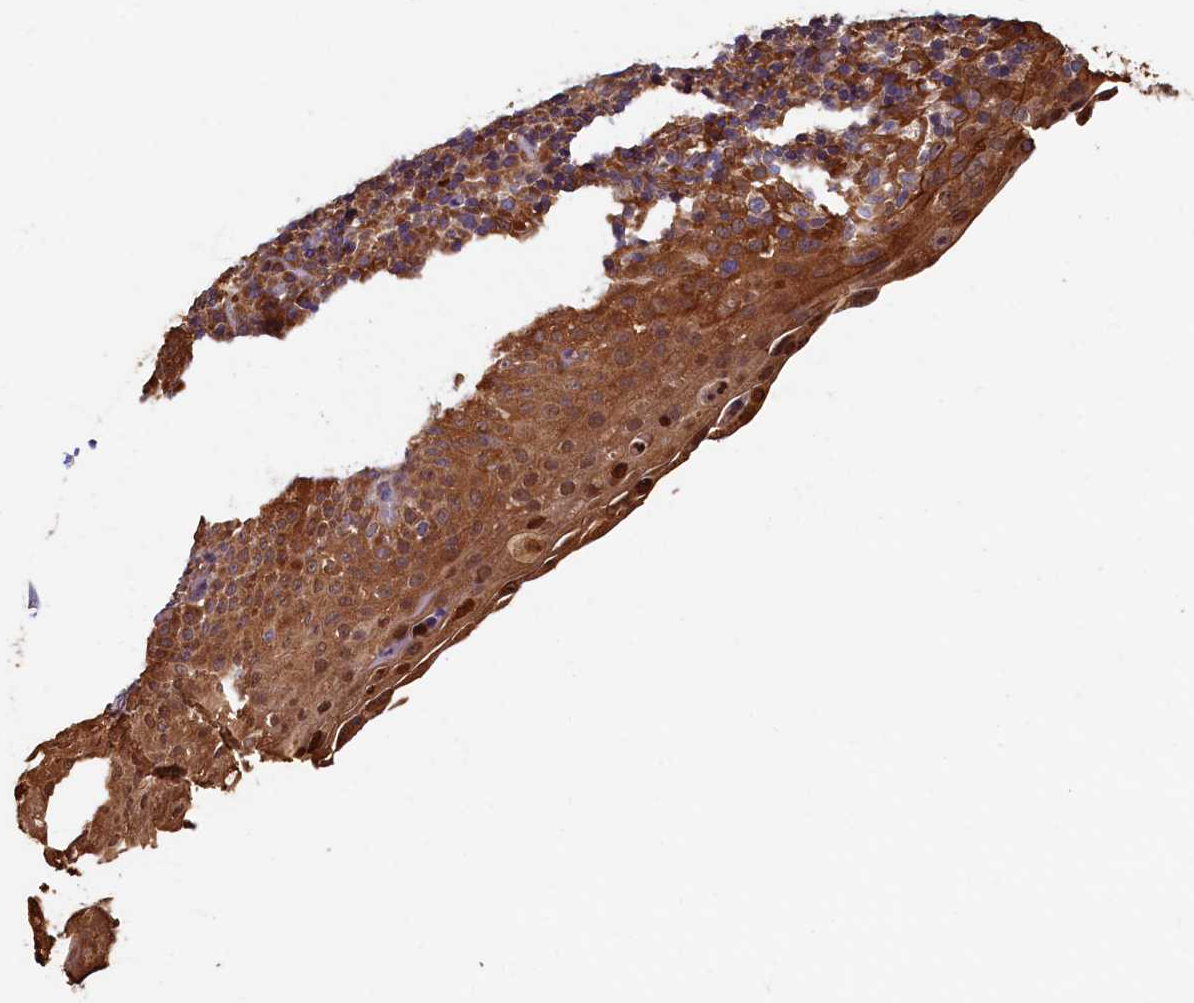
{"staining": {"intensity": "moderate", "quantity": ">75%", "location": "cytoplasmic/membranous"}, "tissue": "tonsil", "cell_type": "Germinal center cells", "image_type": "normal", "snomed": [{"axis": "morphology", "description": "Normal tissue, NOS"}, {"axis": "topography", "description": "Tonsil"}], "caption": "Protein expression analysis of normal human tonsil reveals moderate cytoplasmic/membranous staining in approximately >75% of germinal center cells. (DAB (3,3'-diaminobenzidine) = brown stain, brightfield microscopy at high magnification).", "gene": "CCDC102B", "patient": {"sex": "female", "age": 19}}